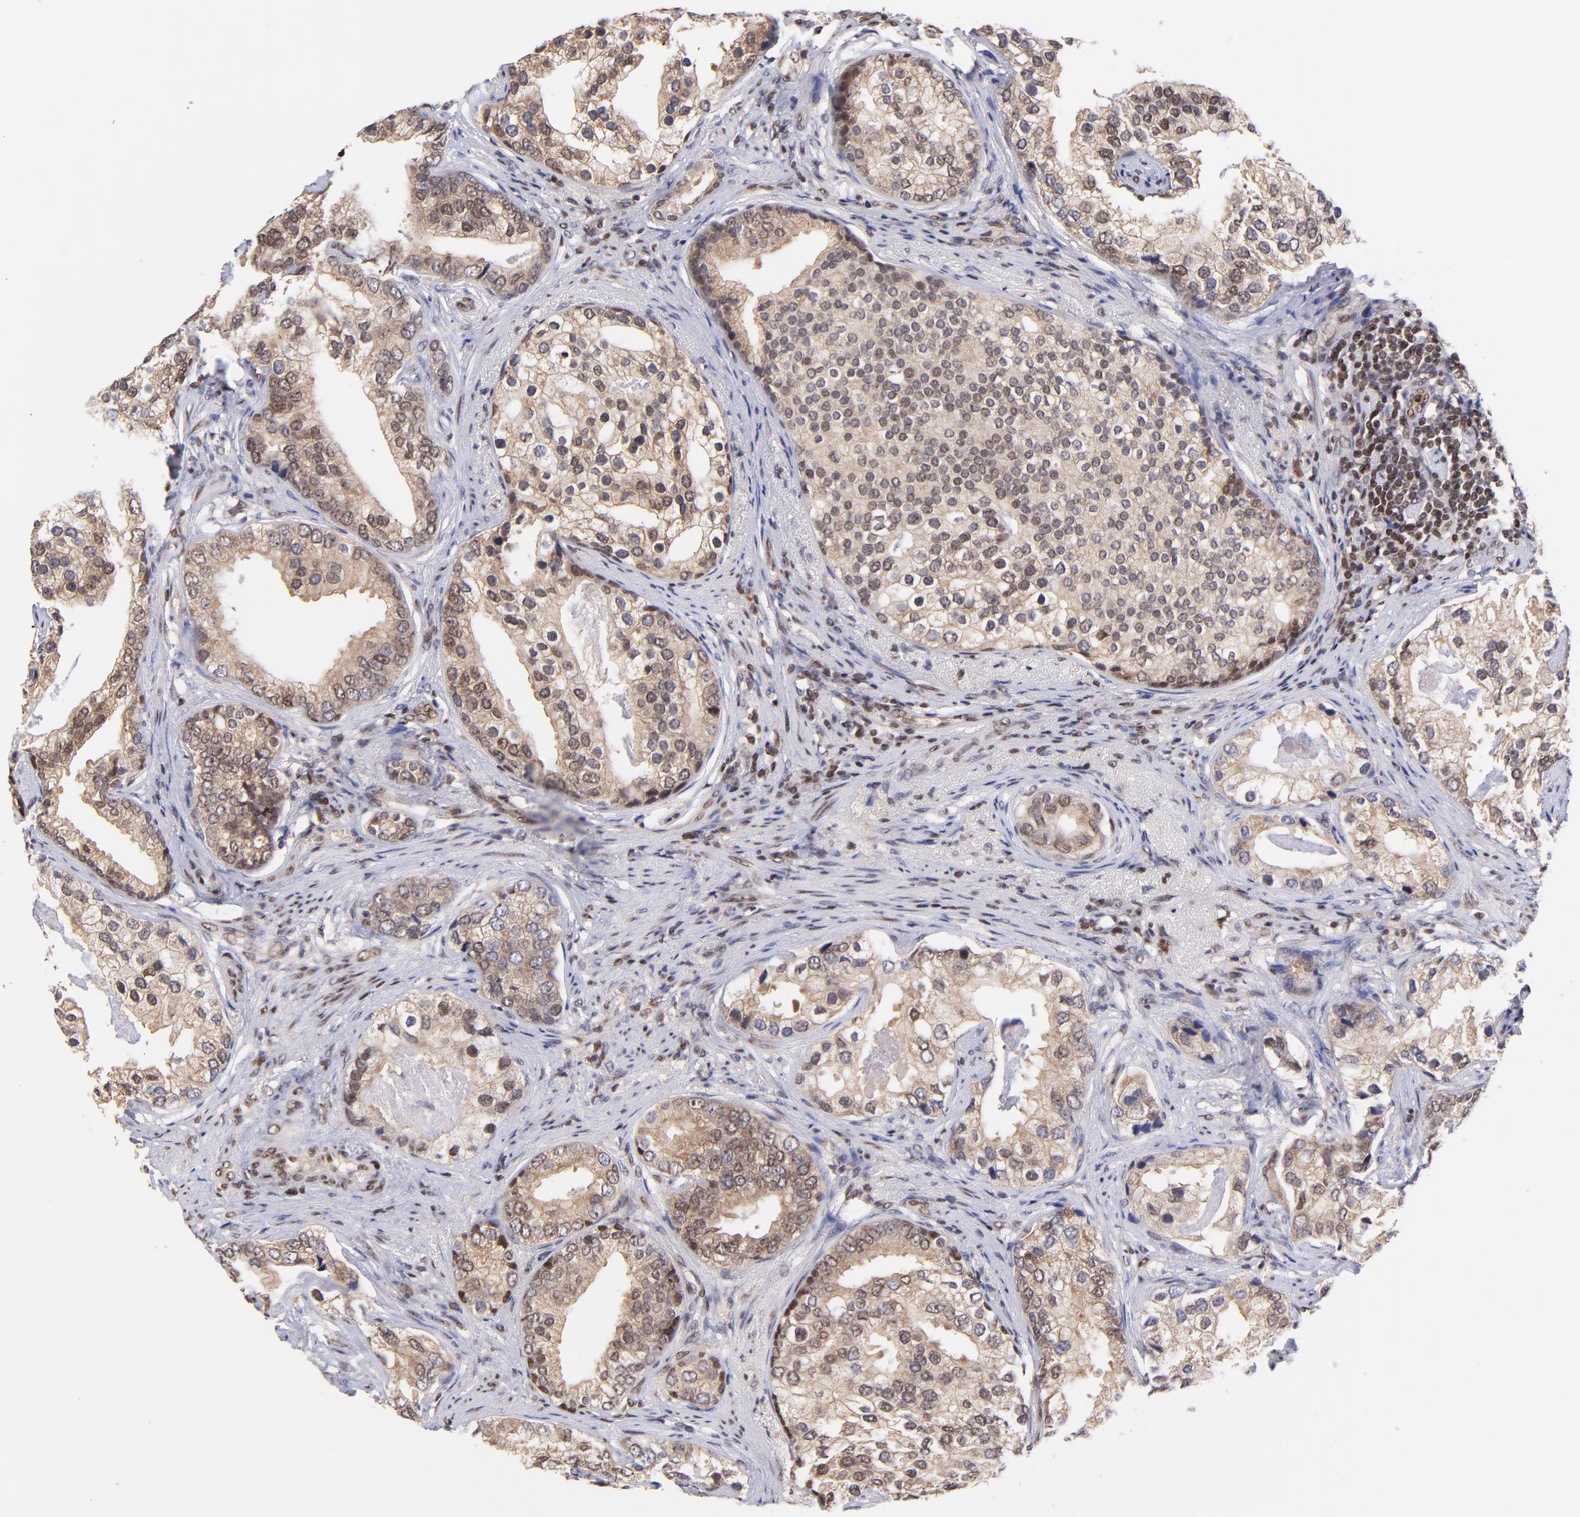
{"staining": {"intensity": "moderate", "quantity": ">75%", "location": "cytoplasmic/membranous,nuclear"}, "tissue": "prostate cancer", "cell_type": "Tumor cells", "image_type": "cancer", "snomed": [{"axis": "morphology", "description": "Adenocarcinoma, Low grade"}, {"axis": "topography", "description": "Prostate"}], "caption": "Immunohistochemistry micrograph of neoplastic tissue: prostate cancer stained using IHC demonstrates medium levels of moderate protein expression localized specifically in the cytoplasmic/membranous and nuclear of tumor cells, appearing as a cytoplasmic/membranous and nuclear brown color.", "gene": "WDR25", "patient": {"sex": "male", "age": 71}}